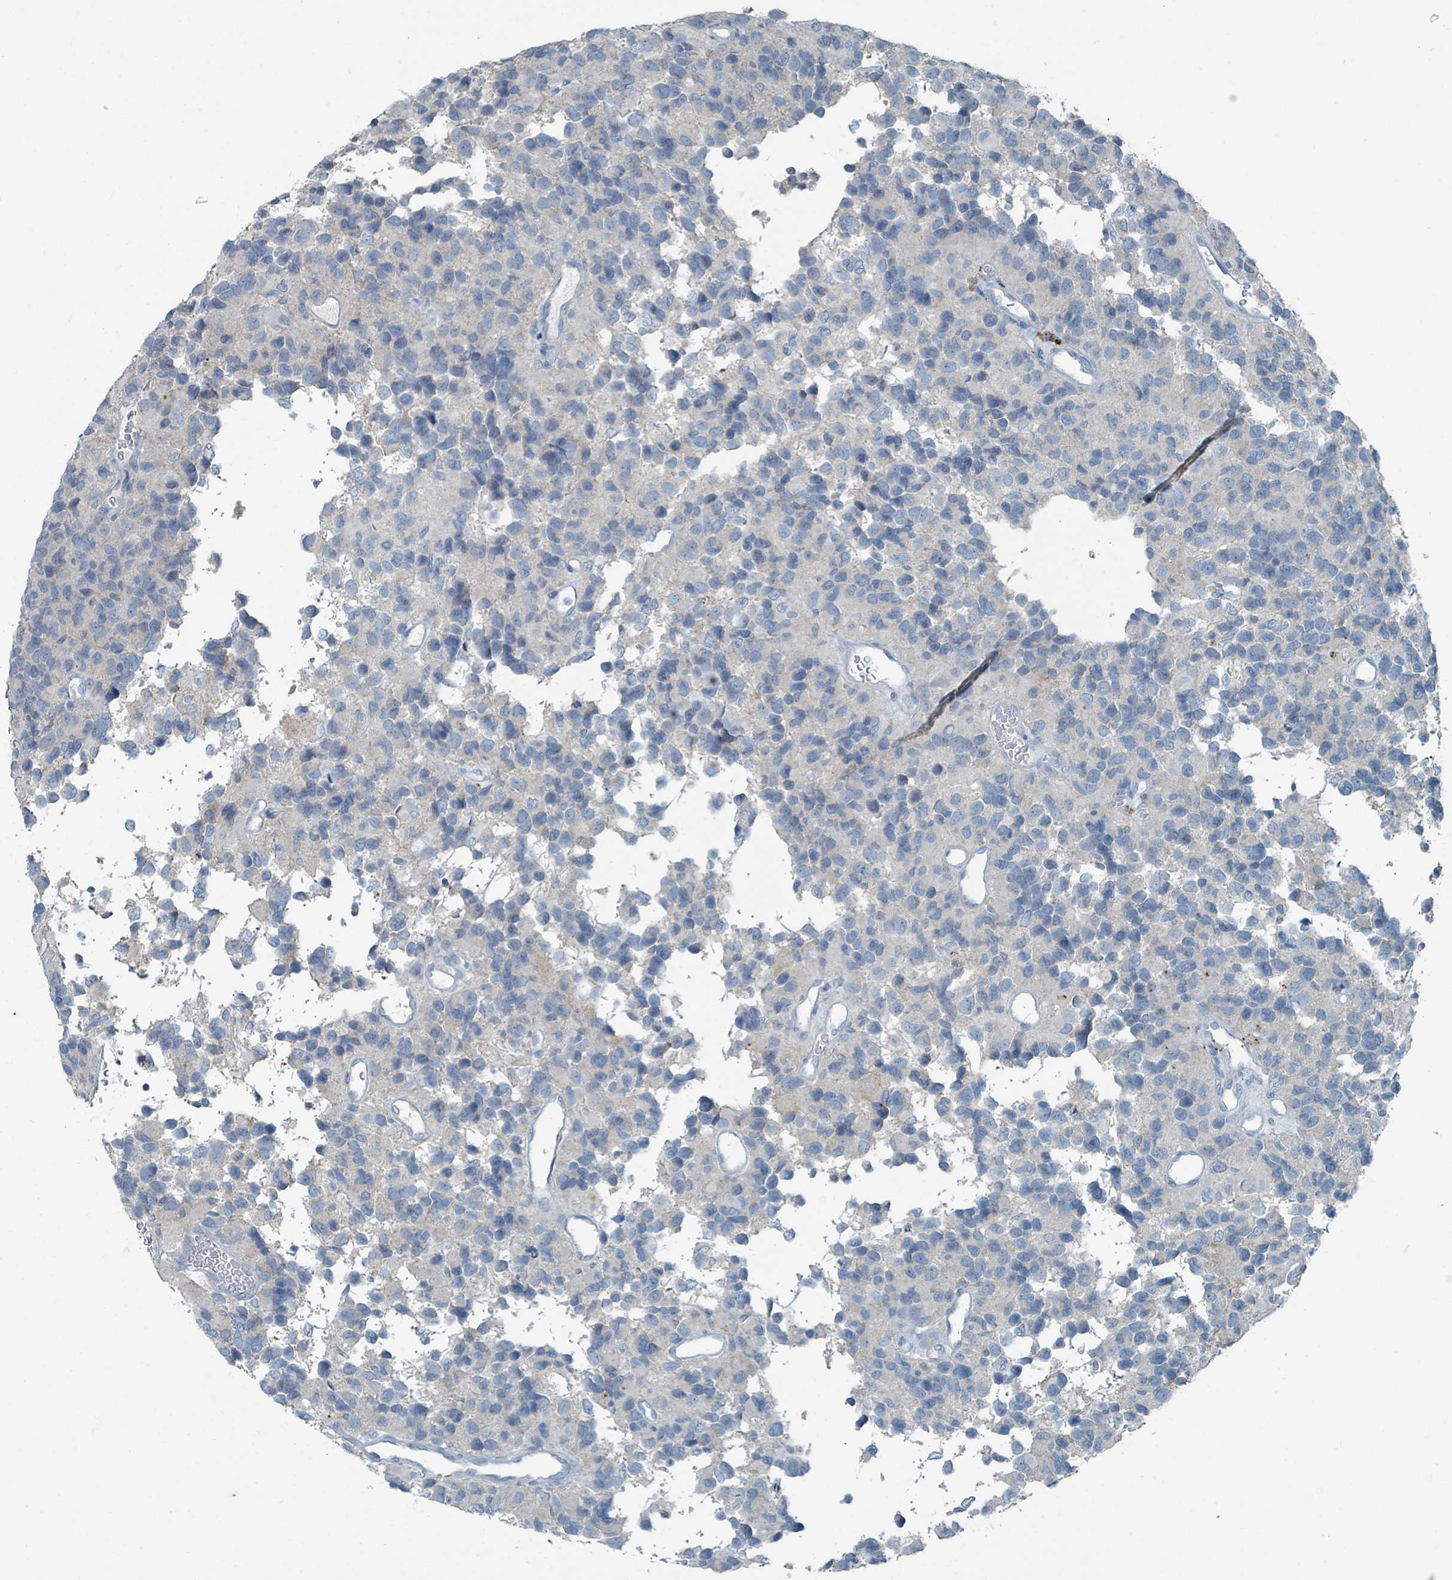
{"staining": {"intensity": "negative", "quantity": "none", "location": "none"}, "tissue": "glioma", "cell_type": "Tumor cells", "image_type": "cancer", "snomed": [{"axis": "morphology", "description": "Glioma, malignant, High grade"}, {"axis": "topography", "description": "Brain"}], "caption": "High power microscopy micrograph of an IHC histopathology image of glioma, revealing no significant staining in tumor cells.", "gene": "RASA4", "patient": {"sex": "male", "age": 77}}